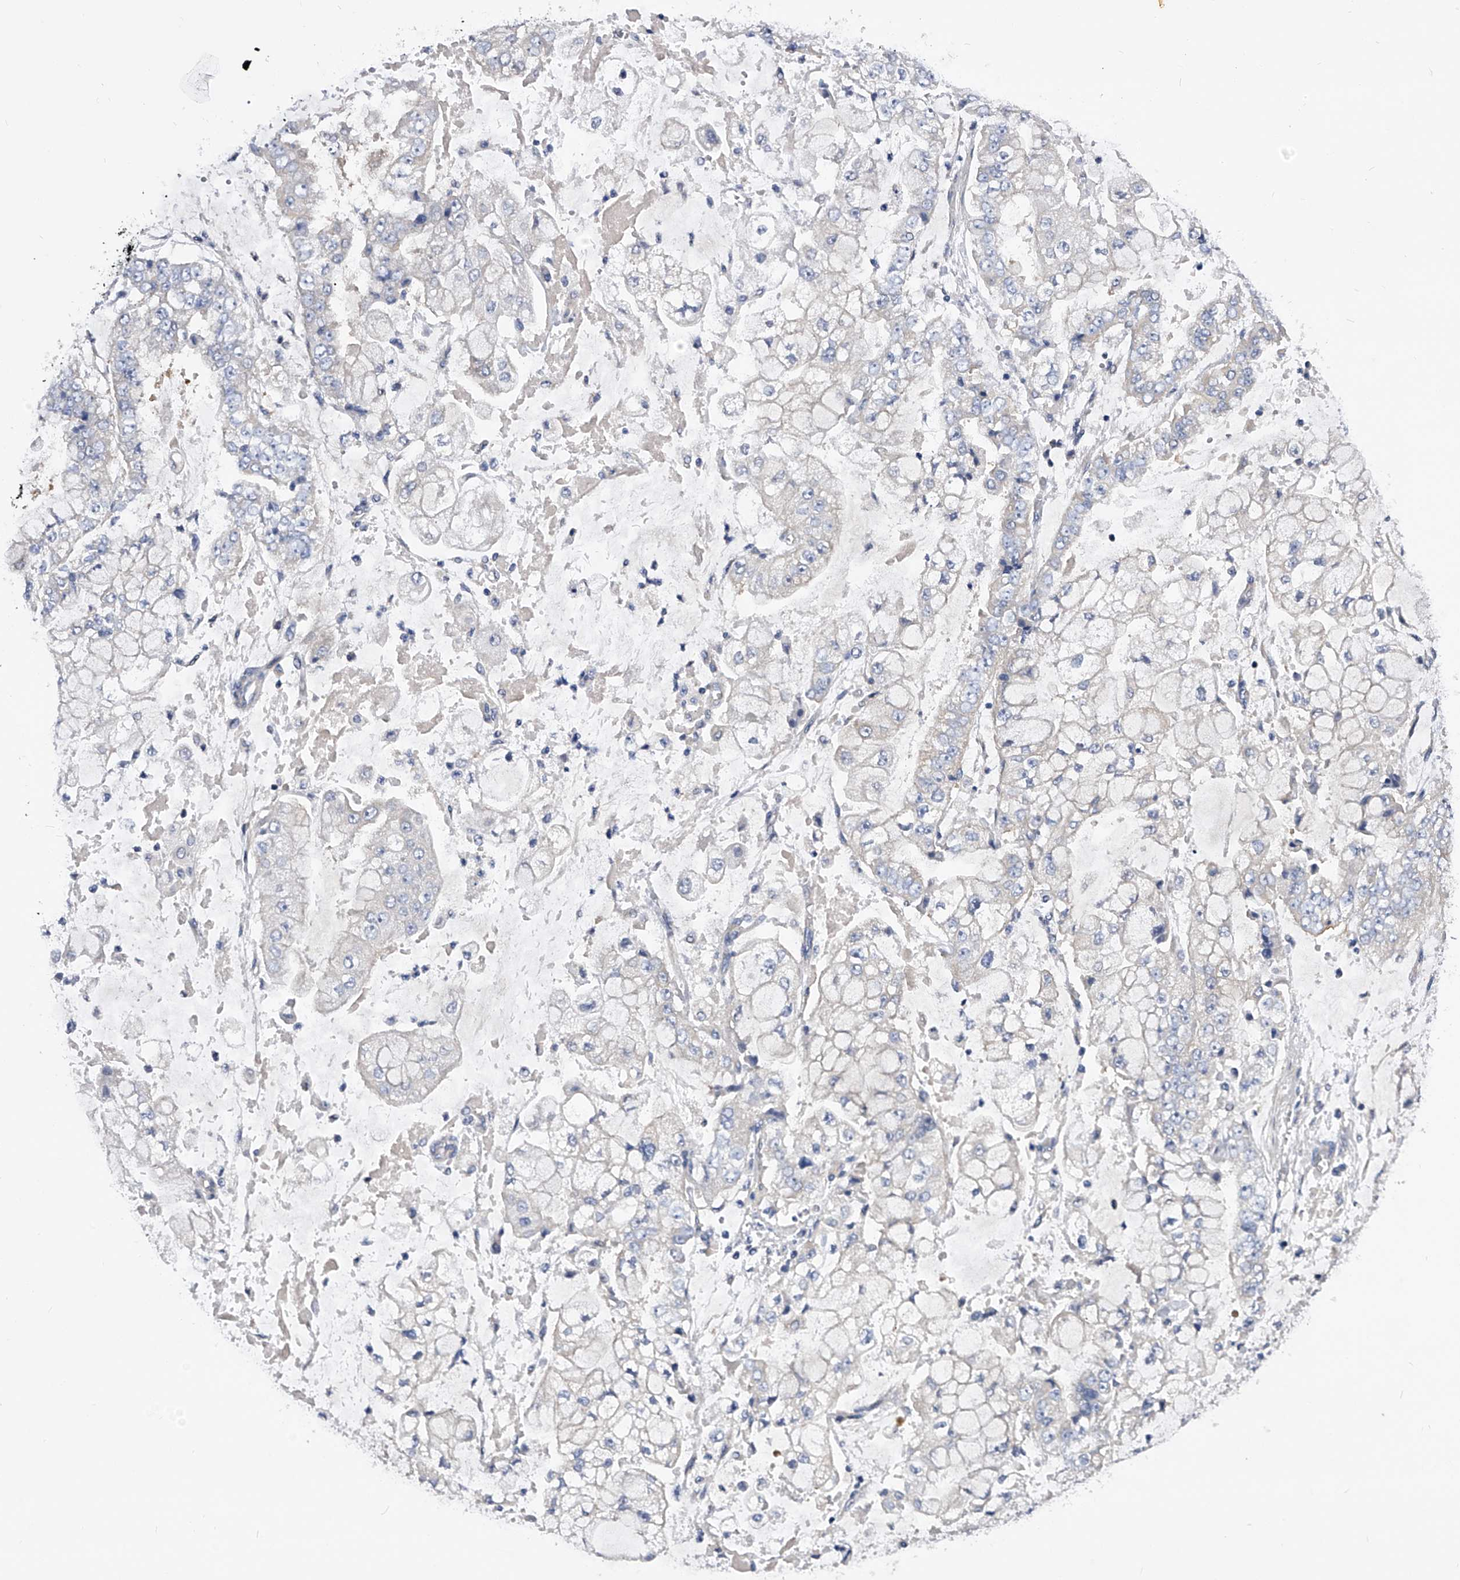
{"staining": {"intensity": "negative", "quantity": "none", "location": "none"}, "tissue": "stomach cancer", "cell_type": "Tumor cells", "image_type": "cancer", "snomed": [{"axis": "morphology", "description": "Adenocarcinoma, NOS"}, {"axis": "topography", "description": "Stomach"}], "caption": "A high-resolution image shows immunohistochemistry staining of stomach cancer (adenocarcinoma), which demonstrates no significant positivity in tumor cells.", "gene": "PPP5C", "patient": {"sex": "male", "age": 76}}